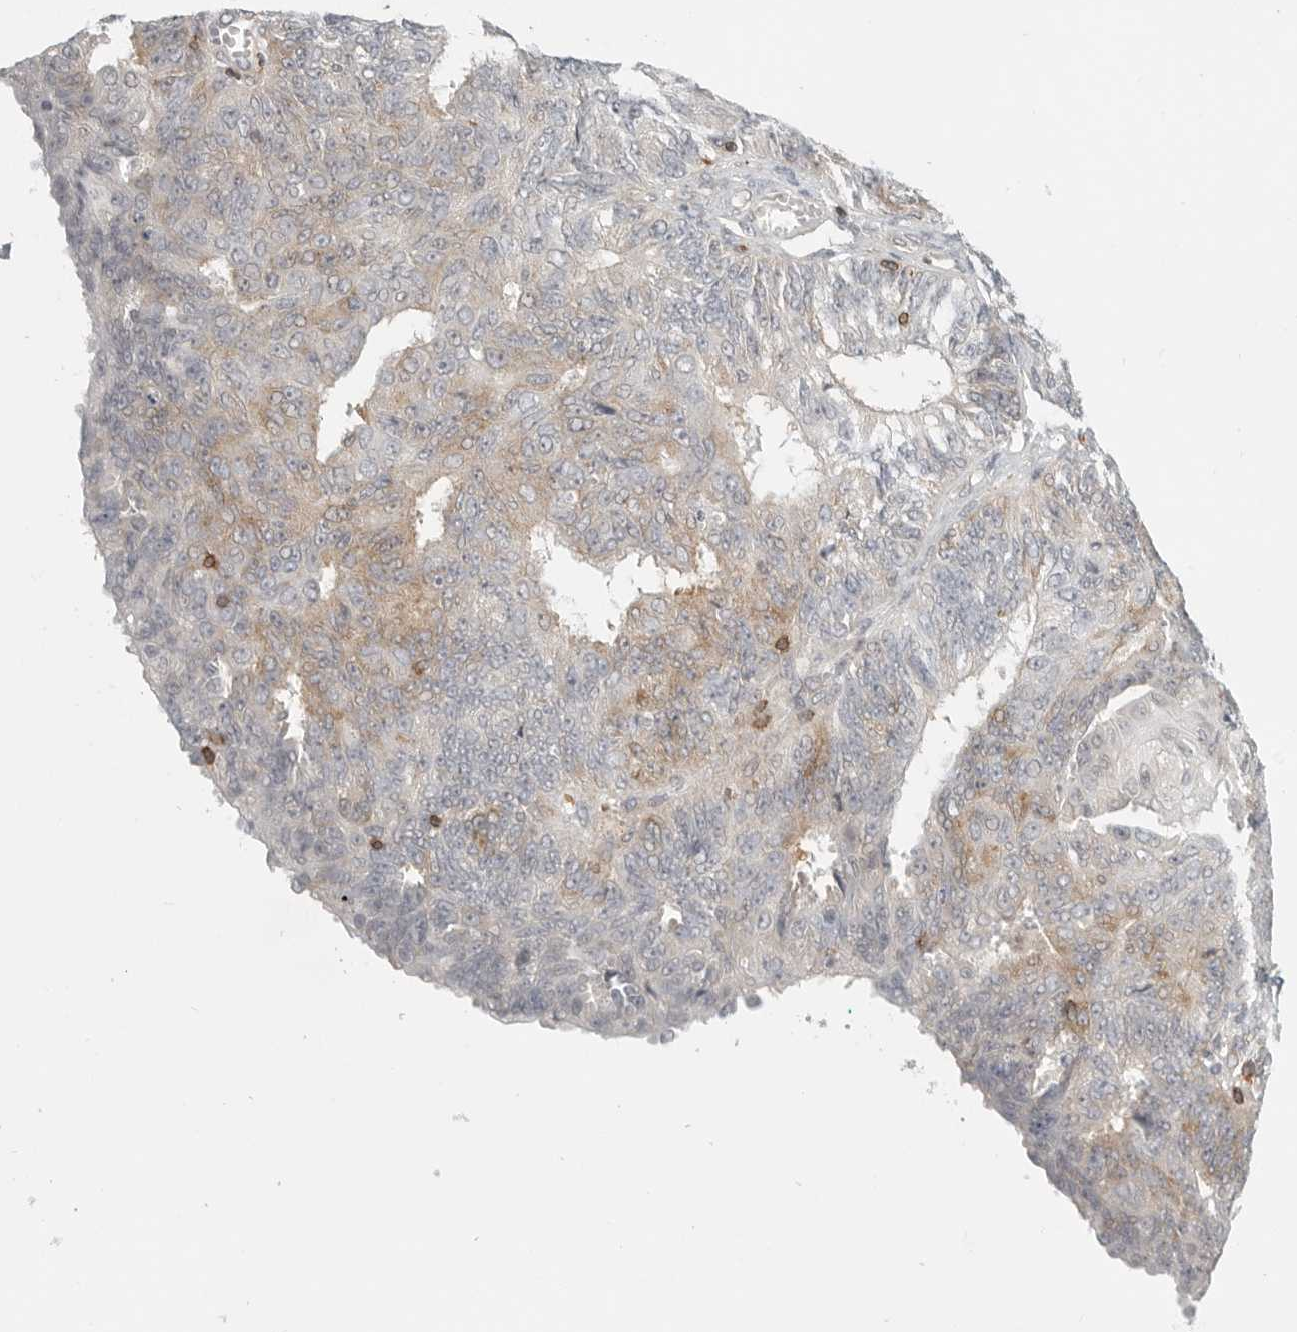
{"staining": {"intensity": "negative", "quantity": "none", "location": "none"}, "tissue": "endometrial cancer", "cell_type": "Tumor cells", "image_type": "cancer", "snomed": [{"axis": "morphology", "description": "Adenocarcinoma, NOS"}, {"axis": "topography", "description": "Endometrium"}], "caption": "Endometrial cancer was stained to show a protein in brown. There is no significant staining in tumor cells.", "gene": "SH3KBP1", "patient": {"sex": "female", "age": 32}}